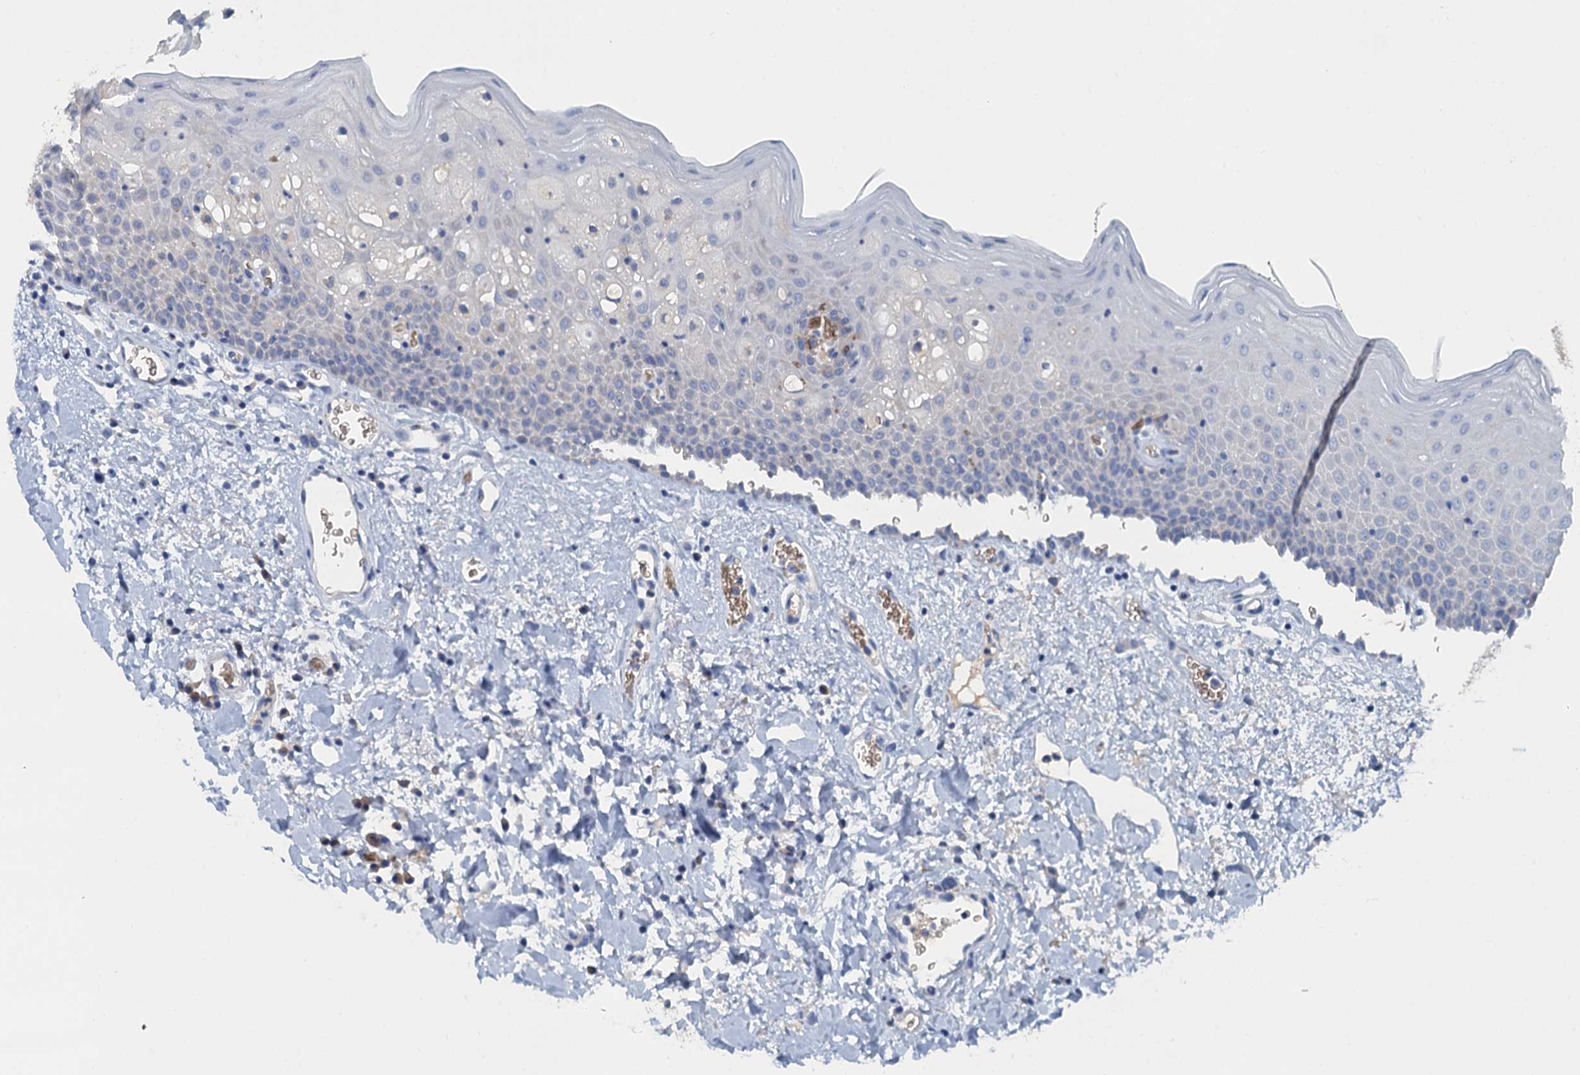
{"staining": {"intensity": "negative", "quantity": "none", "location": "none"}, "tissue": "oral mucosa", "cell_type": "Squamous epithelial cells", "image_type": "normal", "snomed": [{"axis": "morphology", "description": "Normal tissue, NOS"}, {"axis": "topography", "description": "Oral tissue"}], "caption": "The micrograph reveals no staining of squamous epithelial cells in benign oral mucosa. (Immunohistochemistry (ihc), brightfield microscopy, high magnification).", "gene": "MYADML2", "patient": {"sex": "male", "age": 74}}